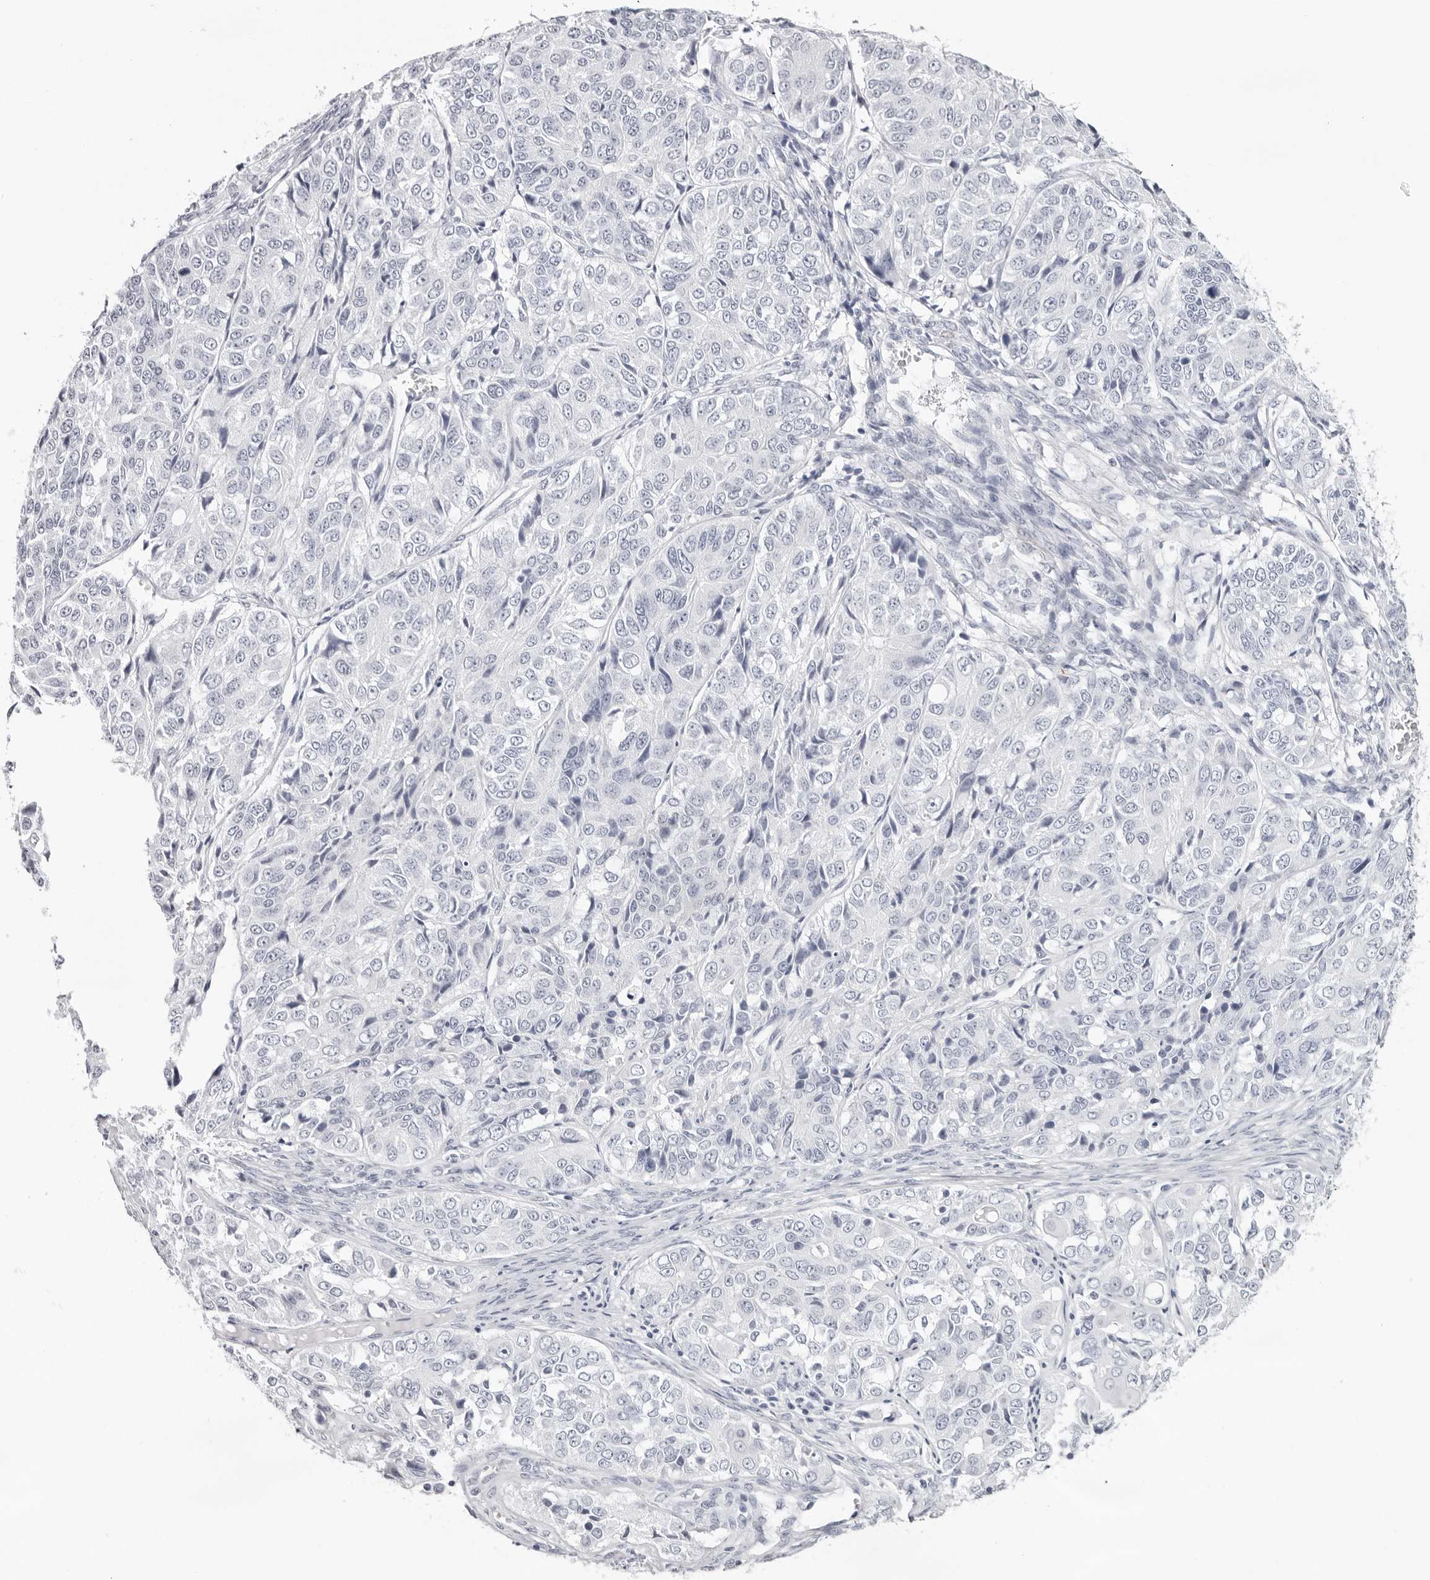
{"staining": {"intensity": "negative", "quantity": "none", "location": "none"}, "tissue": "ovarian cancer", "cell_type": "Tumor cells", "image_type": "cancer", "snomed": [{"axis": "morphology", "description": "Carcinoma, endometroid"}, {"axis": "topography", "description": "Ovary"}], "caption": "Immunohistochemical staining of human ovarian endometroid carcinoma reveals no significant positivity in tumor cells.", "gene": "INSL3", "patient": {"sex": "female", "age": 51}}